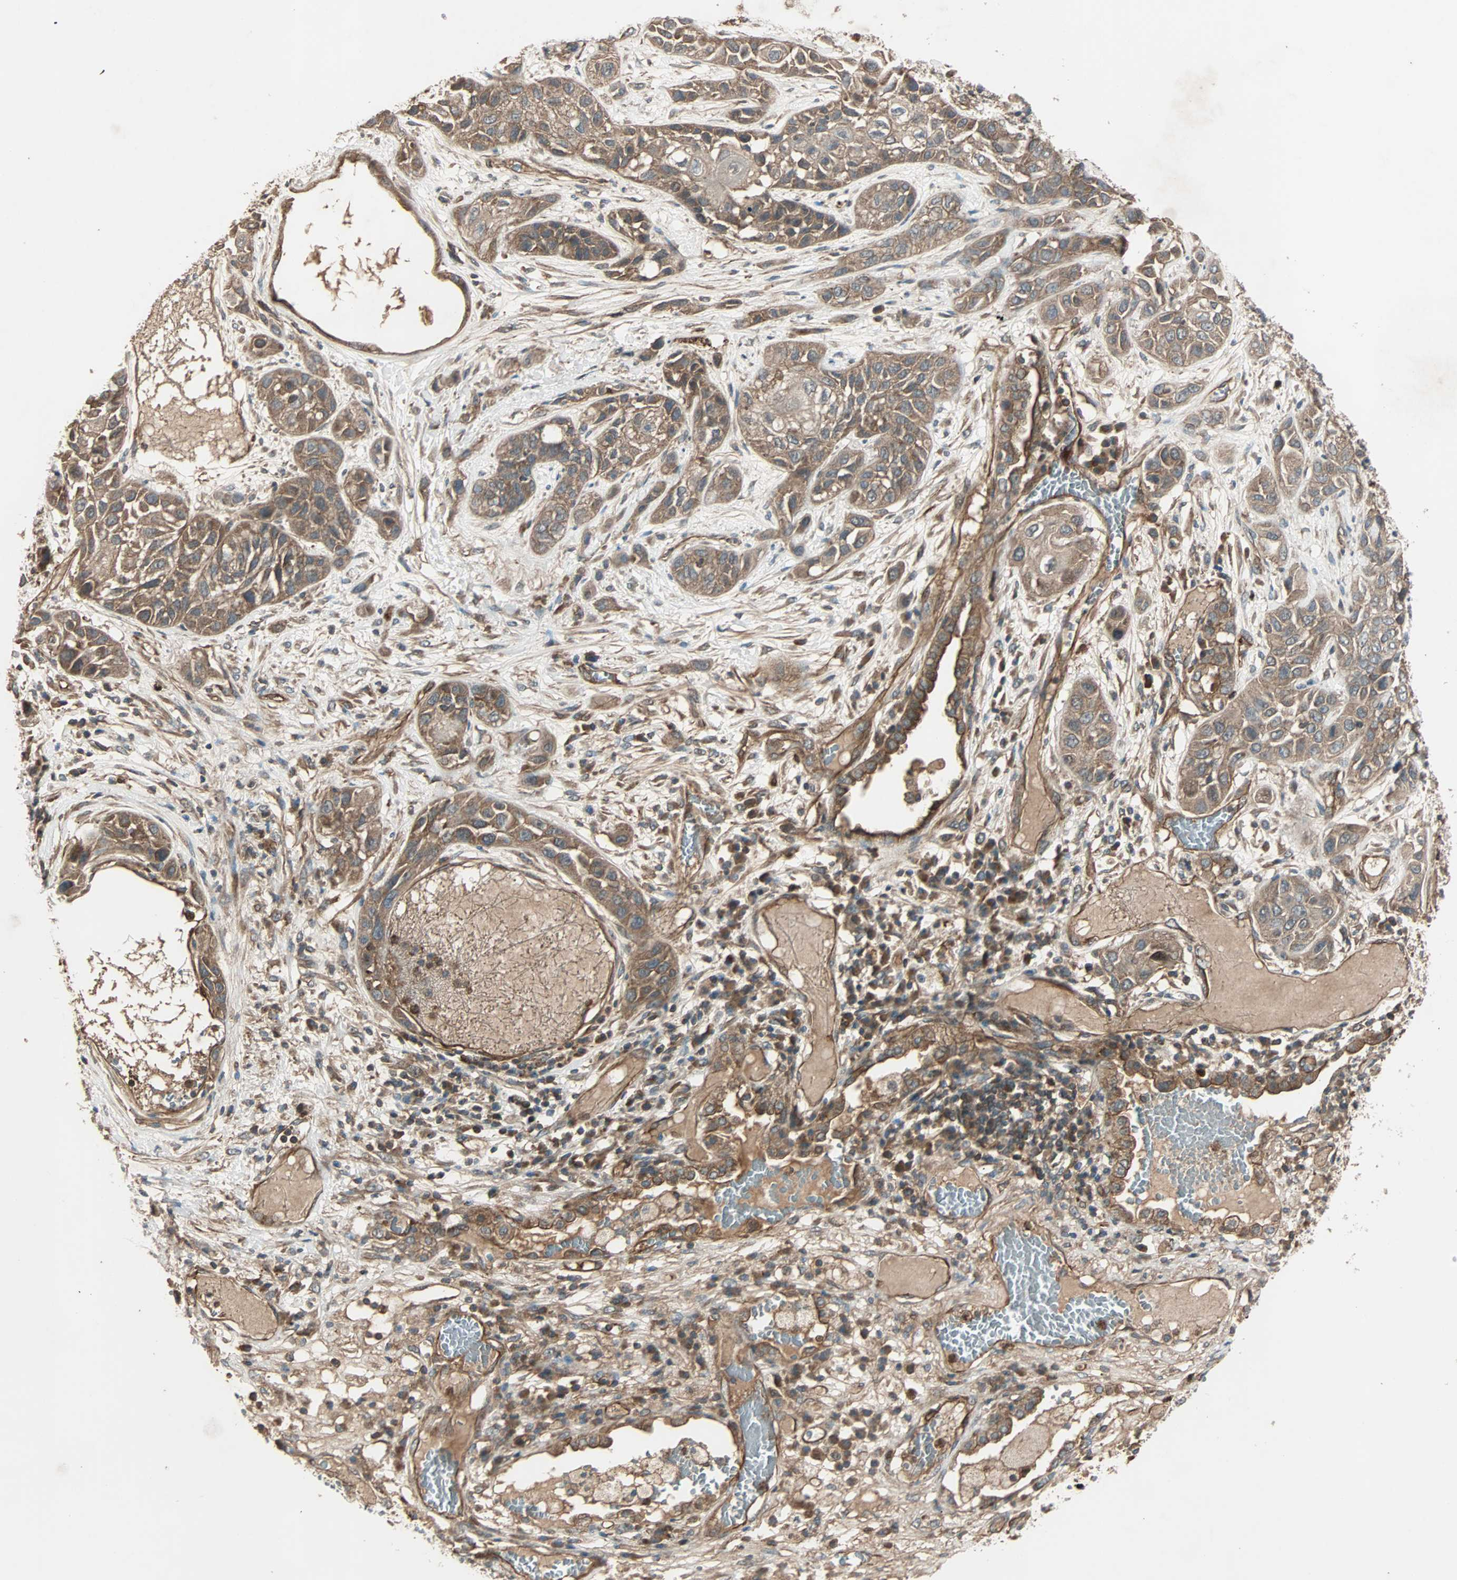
{"staining": {"intensity": "moderate", "quantity": ">75%", "location": "cytoplasmic/membranous"}, "tissue": "lung cancer", "cell_type": "Tumor cells", "image_type": "cancer", "snomed": [{"axis": "morphology", "description": "Squamous cell carcinoma, NOS"}, {"axis": "topography", "description": "Lung"}], "caption": "Immunohistochemistry (IHC) of human lung cancer (squamous cell carcinoma) reveals medium levels of moderate cytoplasmic/membranous staining in approximately >75% of tumor cells.", "gene": "GCK", "patient": {"sex": "male", "age": 71}}